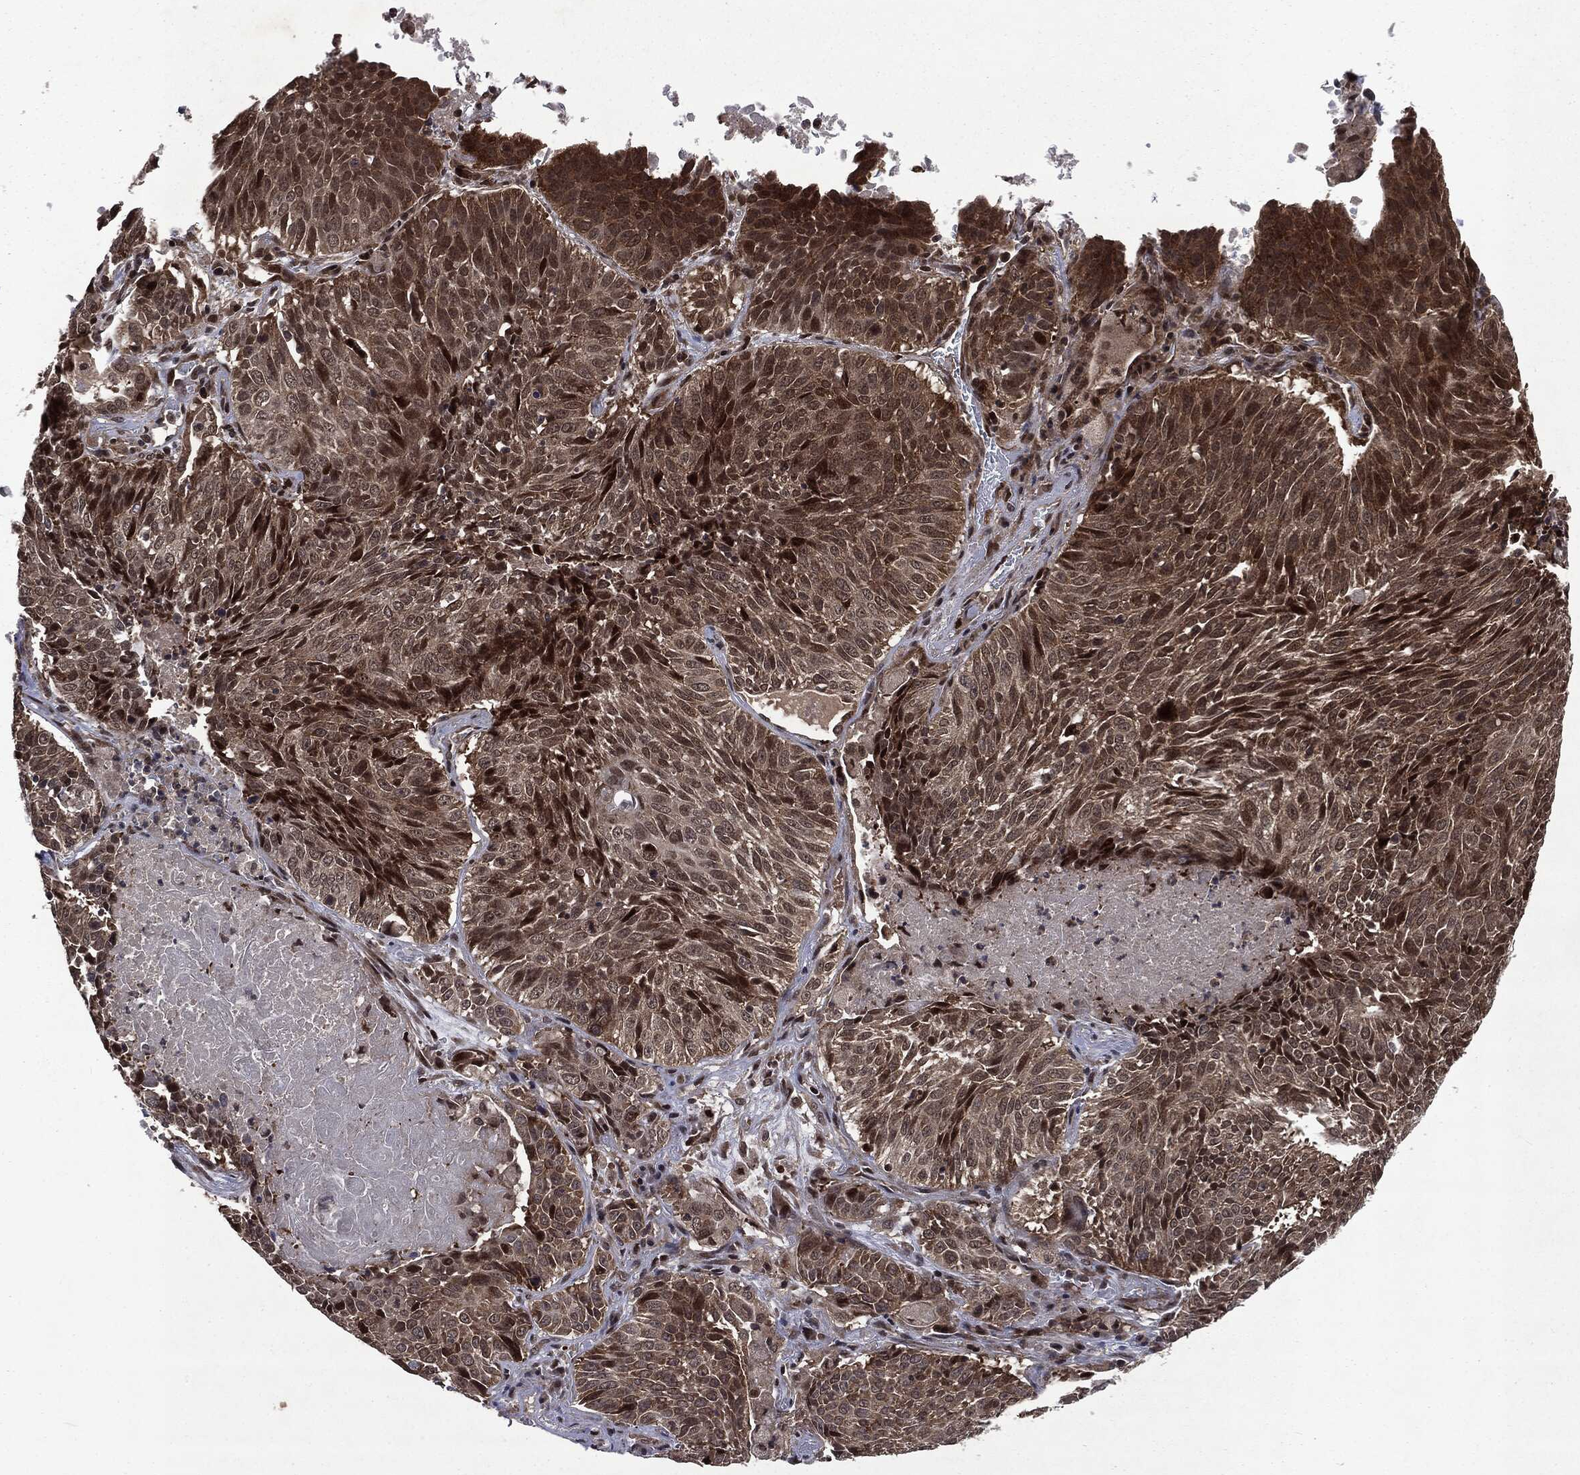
{"staining": {"intensity": "moderate", "quantity": "<25%", "location": "cytoplasmic/membranous,nuclear"}, "tissue": "lung cancer", "cell_type": "Tumor cells", "image_type": "cancer", "snomed": [{"axis": "morphology", "description": "Squamous cell carcinoma, NOS"}, {"axis": "topography", "description": "Lung"}], "caption": "Human lung squamous cell carcinoma stained with a brown dye demonstrates moderate cytoplasmic/membranous and nuclear positive positivity in about <25% of tumor cells.", "gene": "STAU2", "patient": {"sex": "male", "age": 64}}